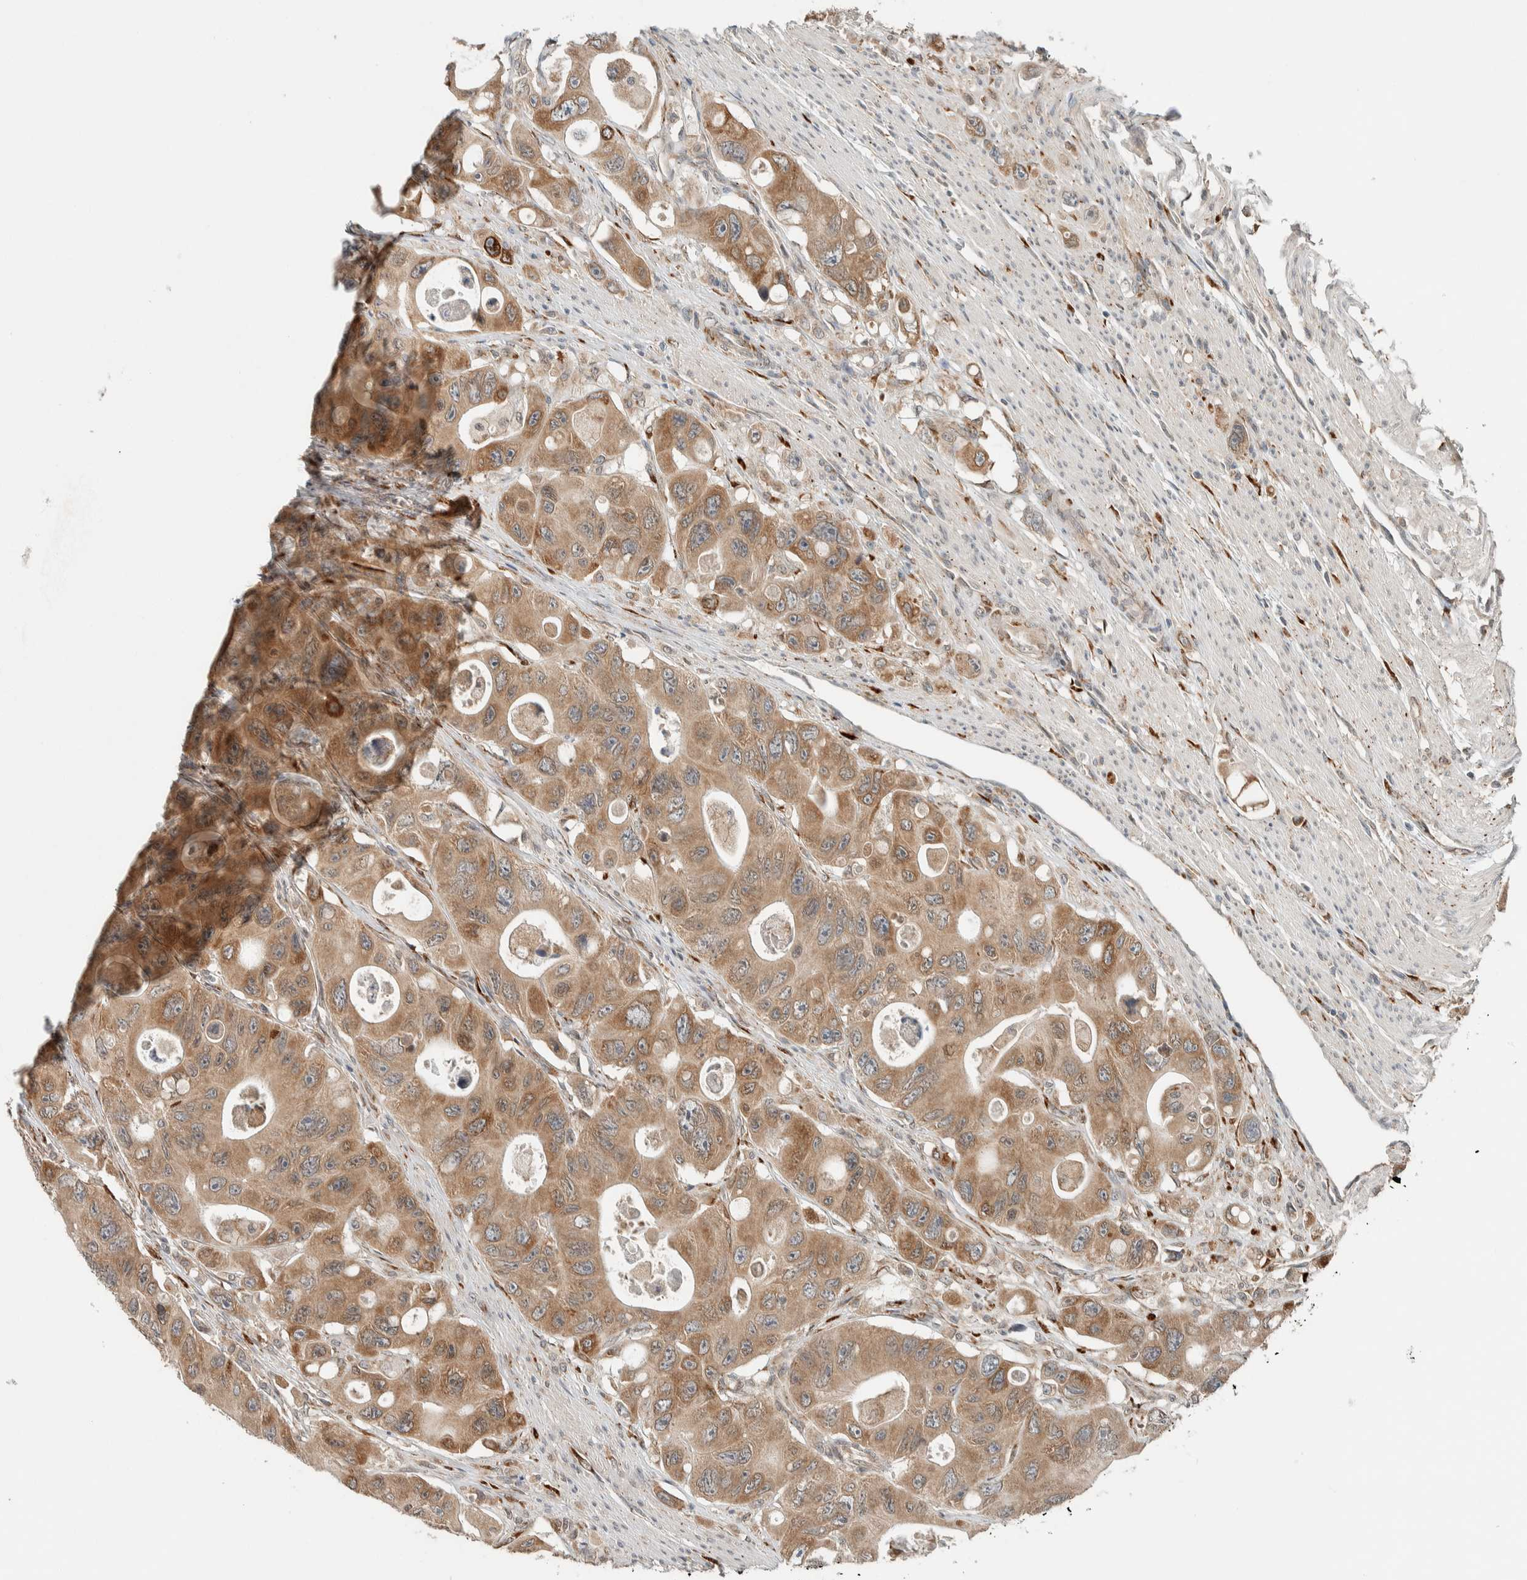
{"staining": {"intensity": "moderate", "quantity": ">75%", "location": "cytoplasmic/membranous"}, "tissue": "colorectal cancer", "cell_type": "Tumor cells", "image_type": "cancer", "snomed": [{"axis": "morphology", "description": "Adenocarcinoma, NOS"}, {"axis": "topography", "description": "Colon"}], "caption": "An immunohistochemistry histopathology image of tumor tissue is shown. Protein staining in brown labels moderate cytoplasmic/membranous positivity in colorectal cancer (adenocarcinoma) within tumor cells.", "gene": "CTBP2", "patient": {"sex": "female", "age": 46}}